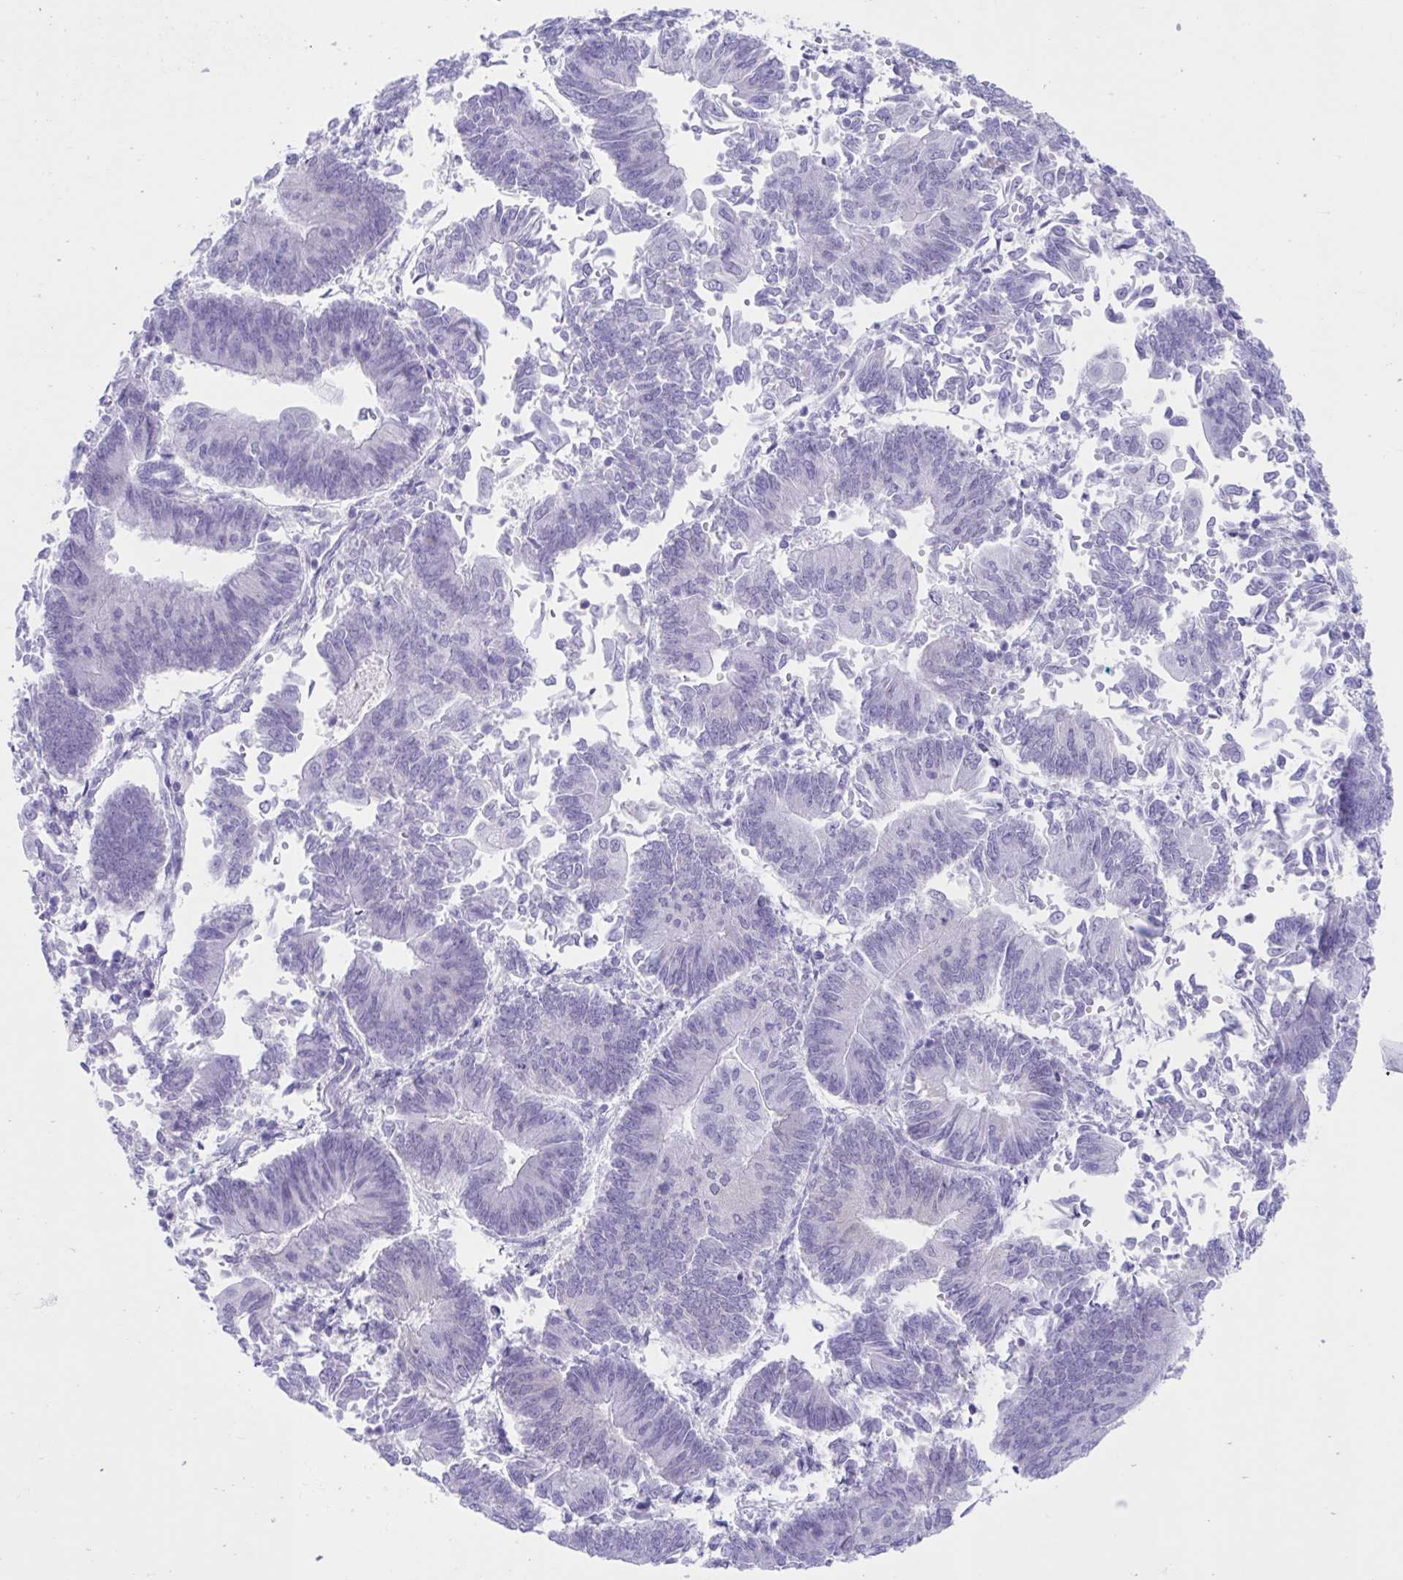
{"staining": {"intensity": "negative", "quantity": "none", "location": "none"}, "tissue": "endometrial cancer", "cell_type": "Tumor cells", "image_type": "cancer", "snomed": [{"axis": "morphology", "description": "Adenocarcinoma, NOS"}, {"axis": "topography", "description": "Endometrium"}], "caption": "Adenocarcinoma (endometrial) was stained to show a protein in brown. There is no significant expression in tumor cells.", "gene": "TMEM35A", "patient": {"sex": "female", "age": 65}}